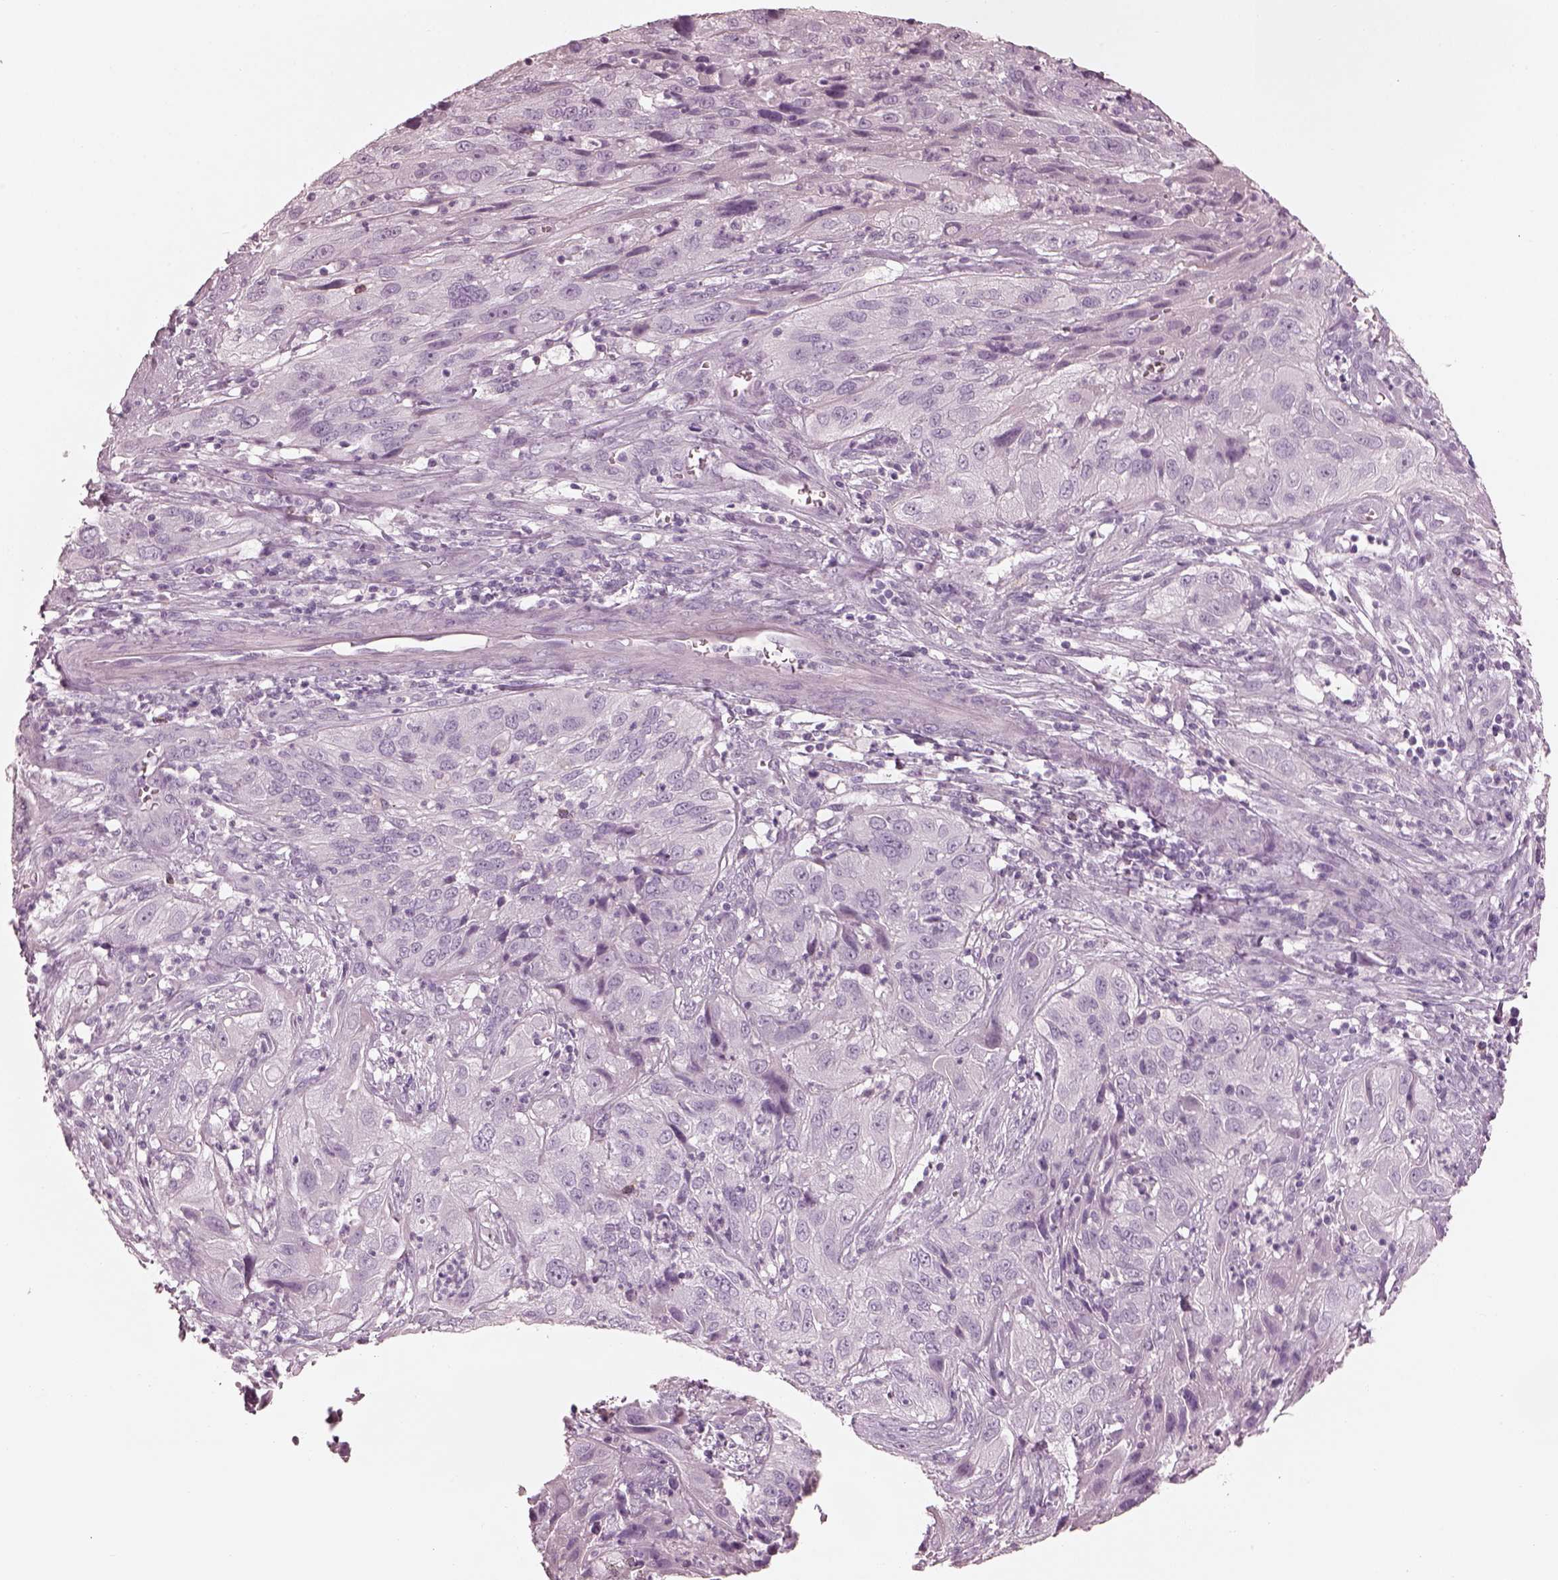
{"staining": {"intensity": "negative", "quantity": "none", "location": "none"}, "tissue": "cervical cancer", "cell_type": "Tumor cells", "image_type": "cancer", "snomed": [{"axis": "morphology", "description": "Squamous cell carcinoma, NOS"}, {"axis": "topography", "description": "Cervix"}], "caption": "The histopathology image exhibits no significant staining in tumor cells of cervical squamous cell carcinoma. (DAB immunohistochemistry visualized using brightfield microscopy, high magnification).", "gene": "RSPH9", "patient": {"sex": "female", "age": 32}}